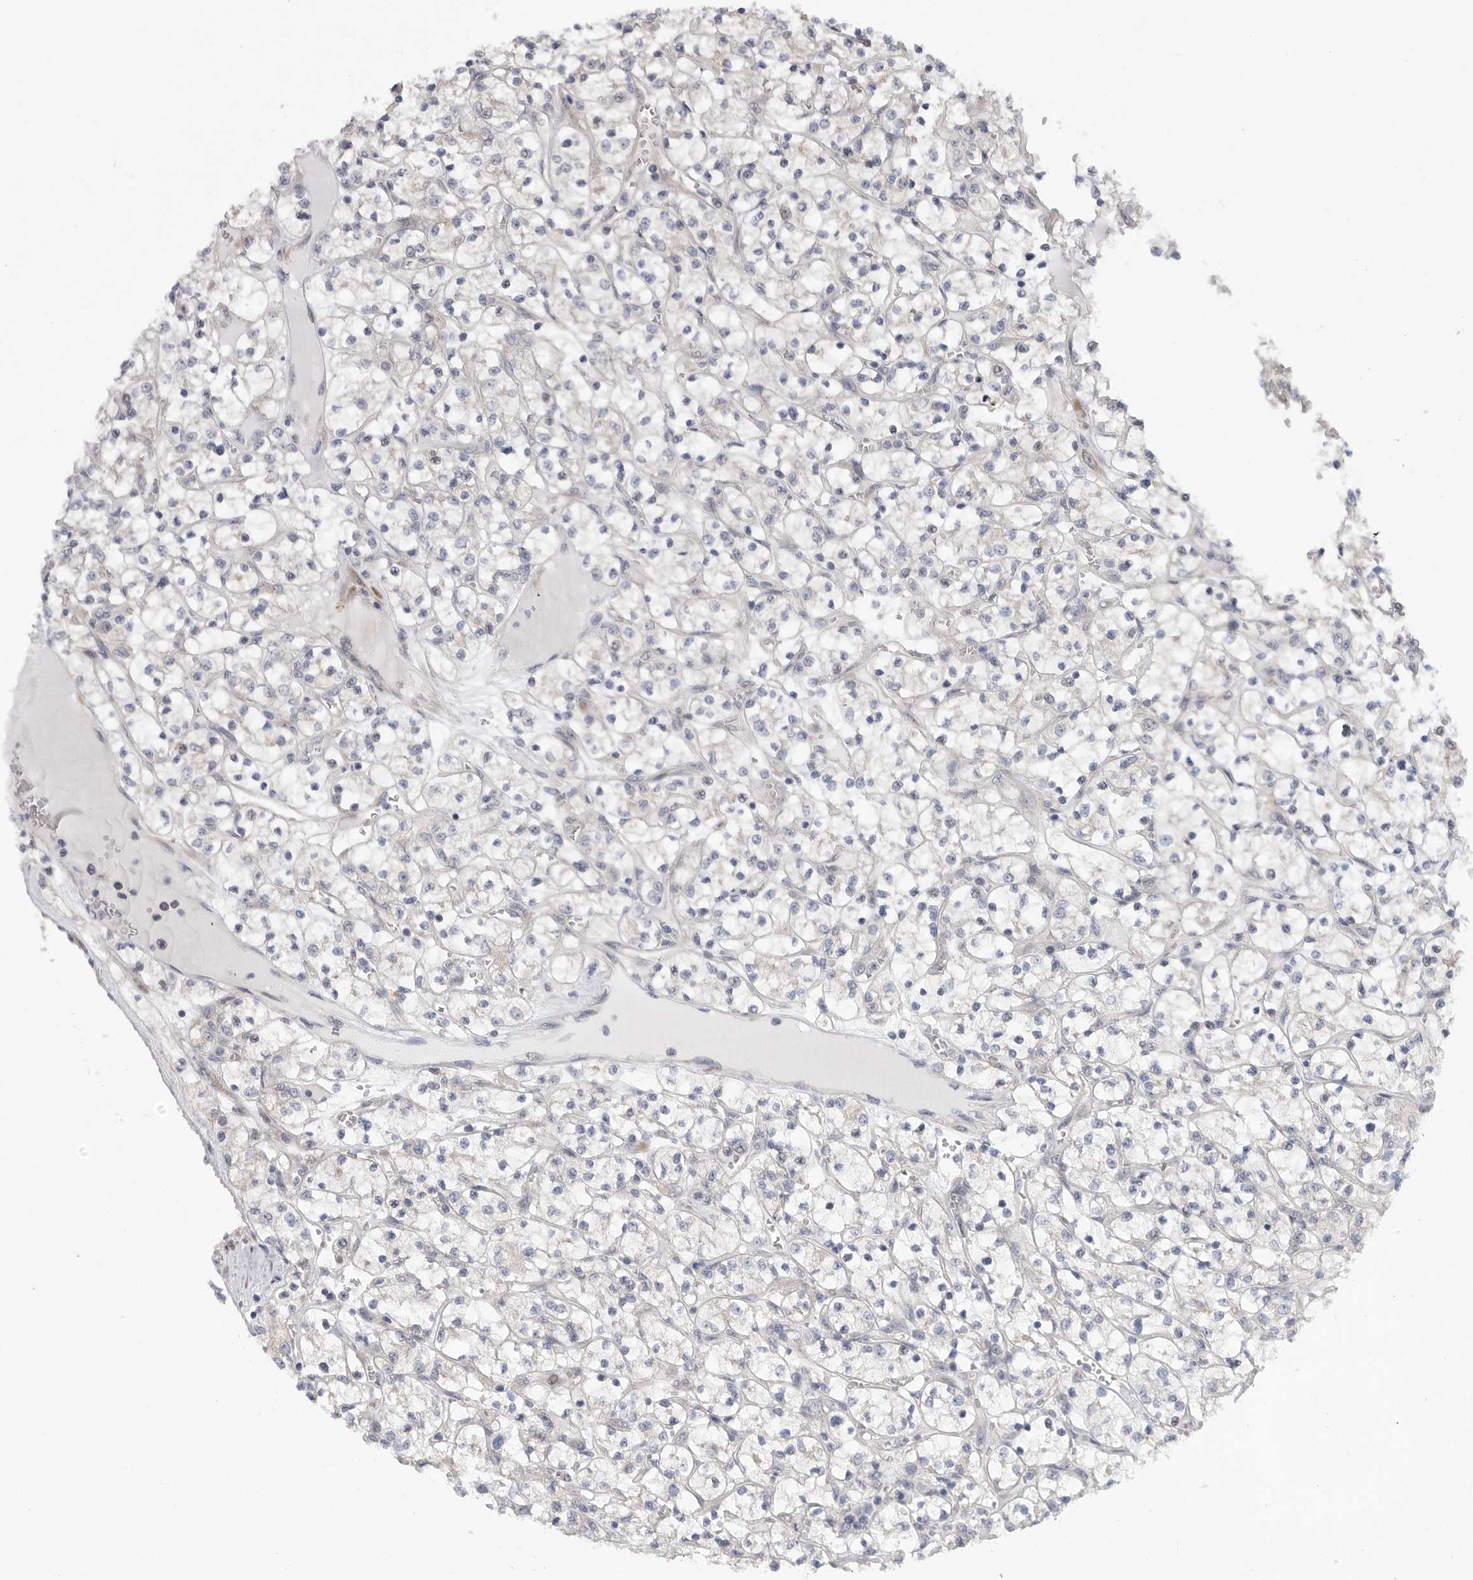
{"staining": {"intensity": "negative", "quantity": "none", "location": "none"}, "tissue": "renal cancer", "cell_type": "Tumor cells", "image_type": "cancer", "snomed": [{"axis": "morphology", "description": "Adenocarcinoma, NOS"}, {"axis": "topography", "description": "Kidney"}], "caption": "Protein analysis of renal adenocarcinoma shows no significant staining in tumor cells.", "gene": "FBXO43", "patient": {"sex": "female", "age": 69}}